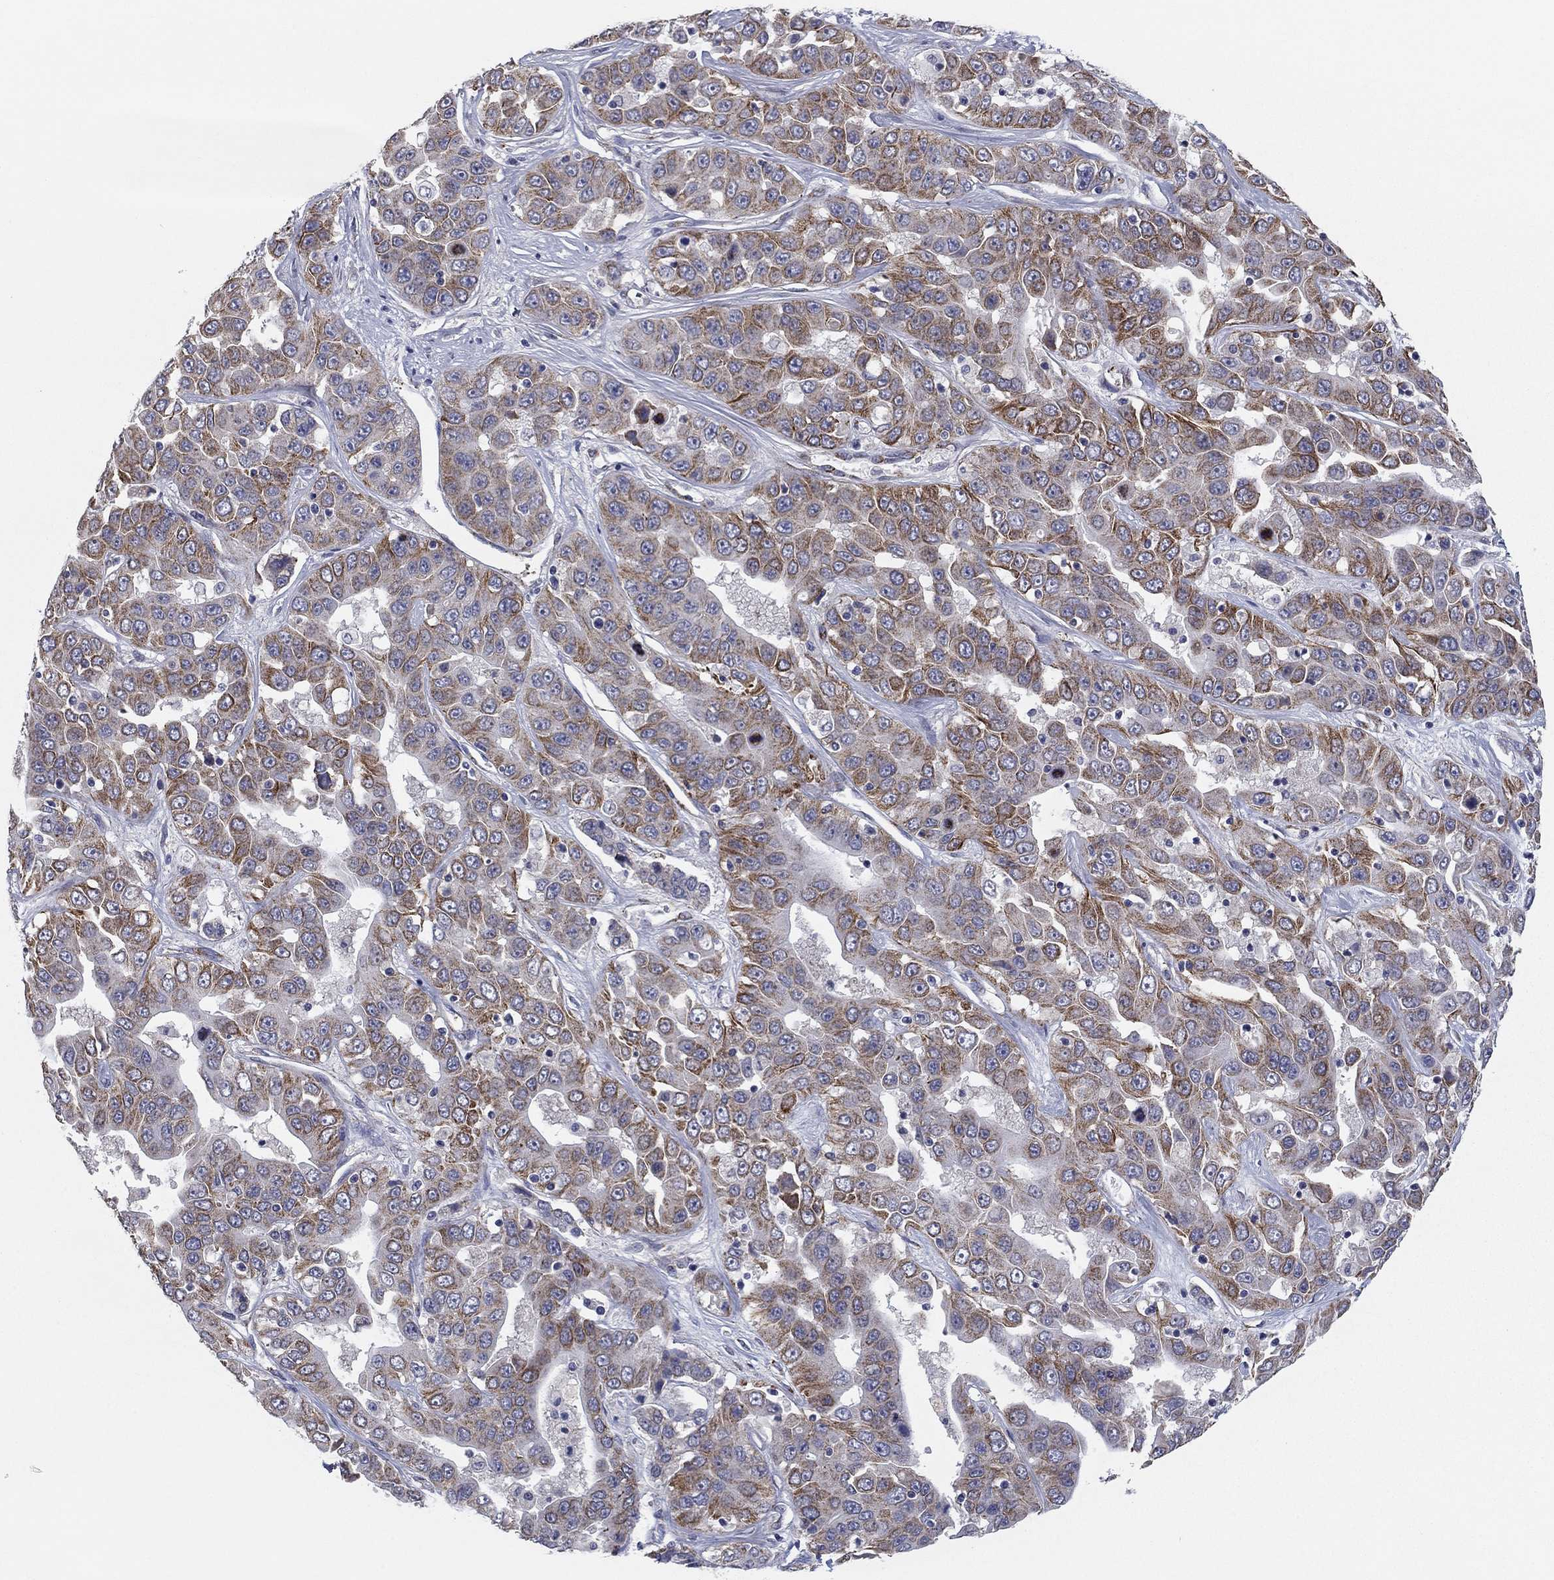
{"staining": {"intensity": "strong", "quantity": "25%-75%", "location": "cytoplasmic/membranous"}, "tissue": "liver cancer", "cell_type": "Tumor cells", "image_type": "cancer", "snomed": [{"axis": "morphology", "description": "Cholangiocarcinoma"}, {"axis": "topography", "description": "Liver"}], "caption": "This micrograph shows immunohistochemistry (IHC) staining of cholangiocarcinoma (liver), with high strong cytoplasmic/membranous expression in about 25%-75% of tumor cells.", "gene": "SEPTIN3", "patient": {"sex": "female", "age": 52}}